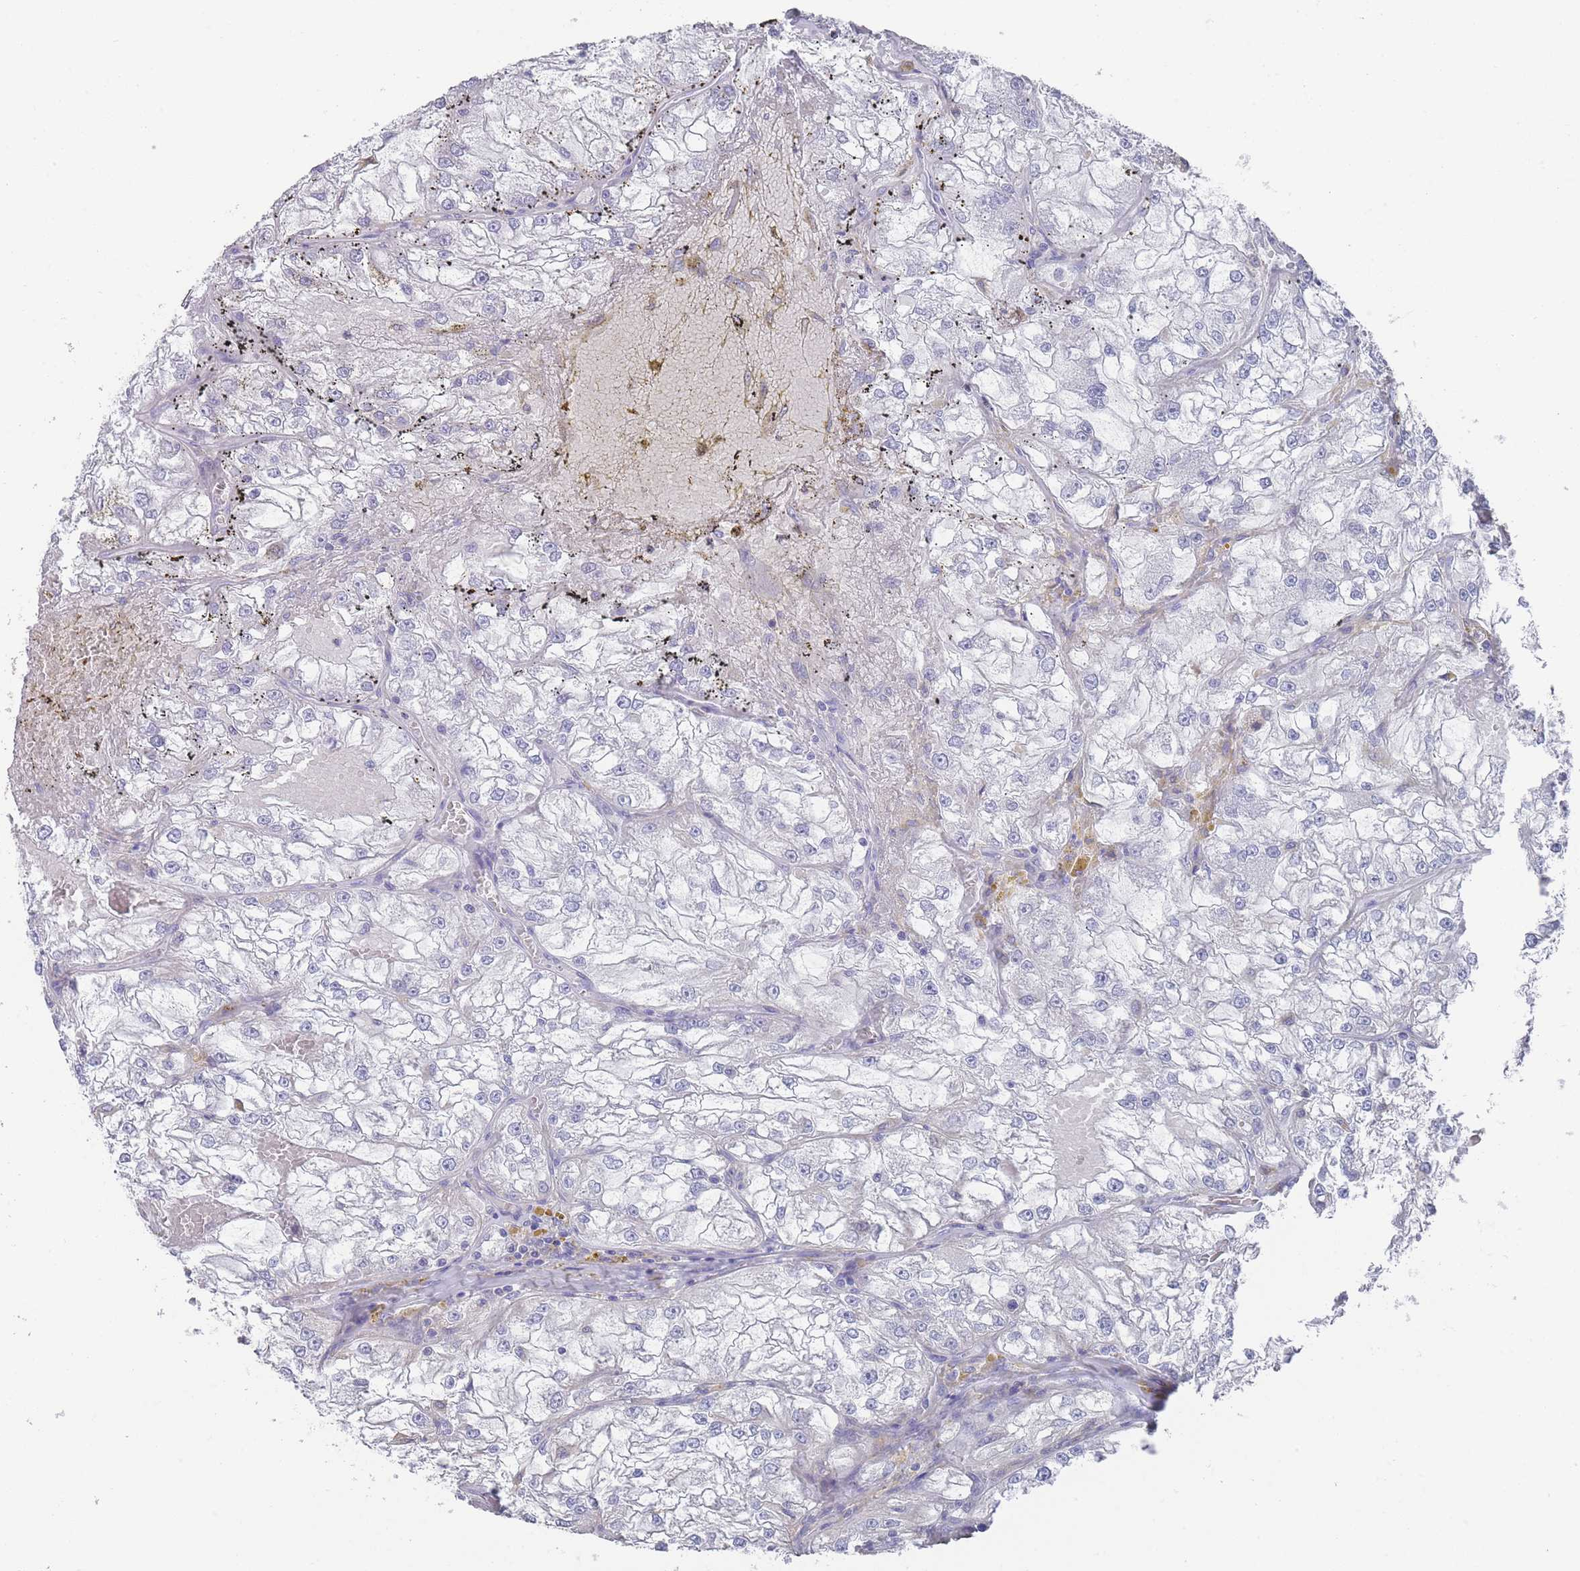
{"staining": {"intensity": "negative", "quantity": "none", "location": "none"}, "tissue": "renal cancer", "cell_type": "Tumor cells", "image_type": "cancer", "snomed": [{"axis": "morphology", "description": "Adenocarcinoma, NOS"}, {"axis": "topography", "description": "Kidney"}], "caption": "Immunohistochemistry of adenocarcinoma (renal) reveals no expression in tumor cells. (Brightfield microscopy of DAB immunohistochemistry at high magnification).", "gene": "SCCPDH", "patient": {"sex": "female", "age": 72}}